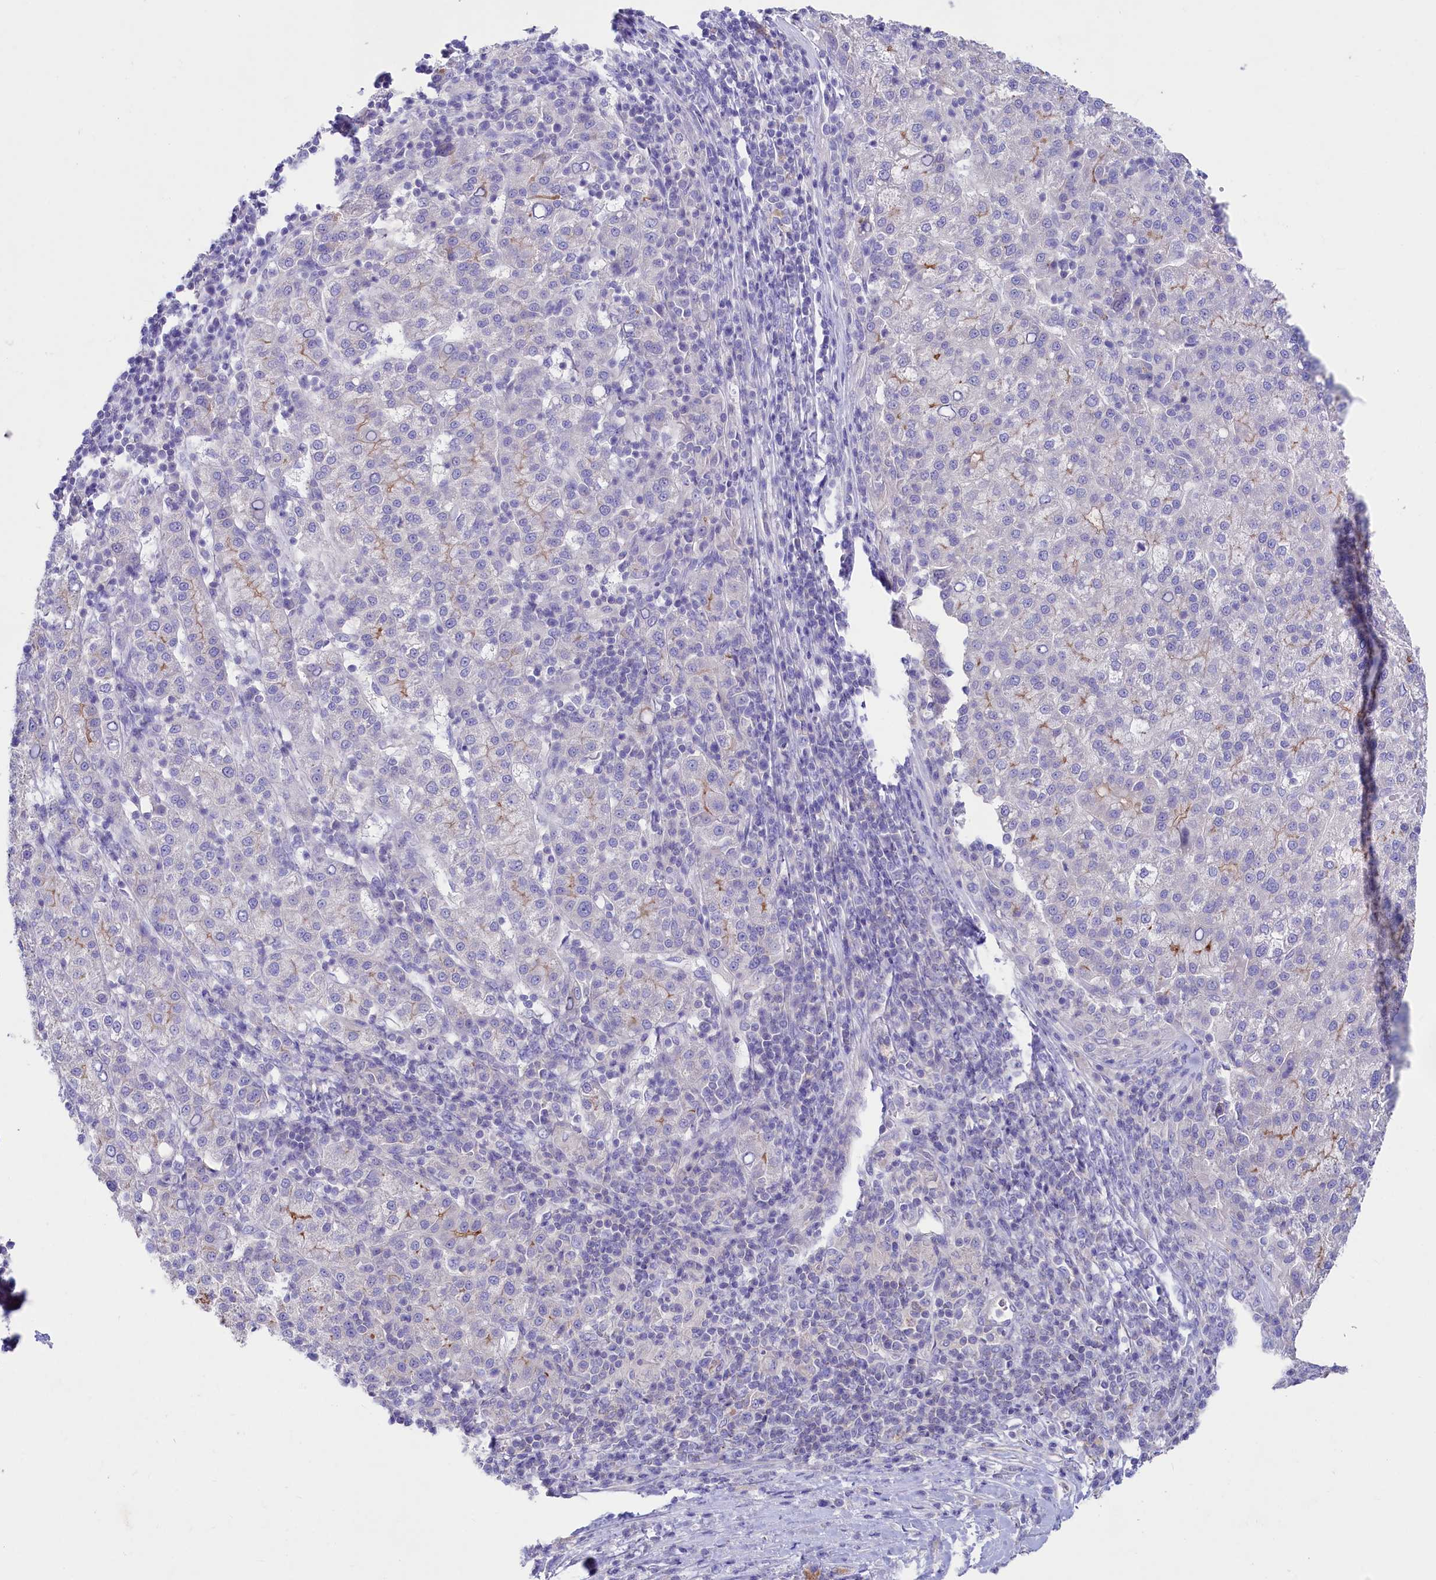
{"staining": {"intensity": "moderate", "quantity": "<25%", "location": "cytoplasmic/membranous"}, "tissue": "liver cancer", "cell_type": "Tumor cells", "image_type": "cancer", "snomed": [{"axis": "morphology", "description": "Carcinoma, Hepatocellular, NOS"}, {"axis": "topography", "description": "Liver"}], "caption": "There is low levels of moderate cytoplasmic/membranous staining in tumor cells of liver hepatocellular carcinoma, as demonstrated by immunohistochemical staining (brown color).", "gene": "VPS26B", "patient": {"sex": "female", "age": 58}}